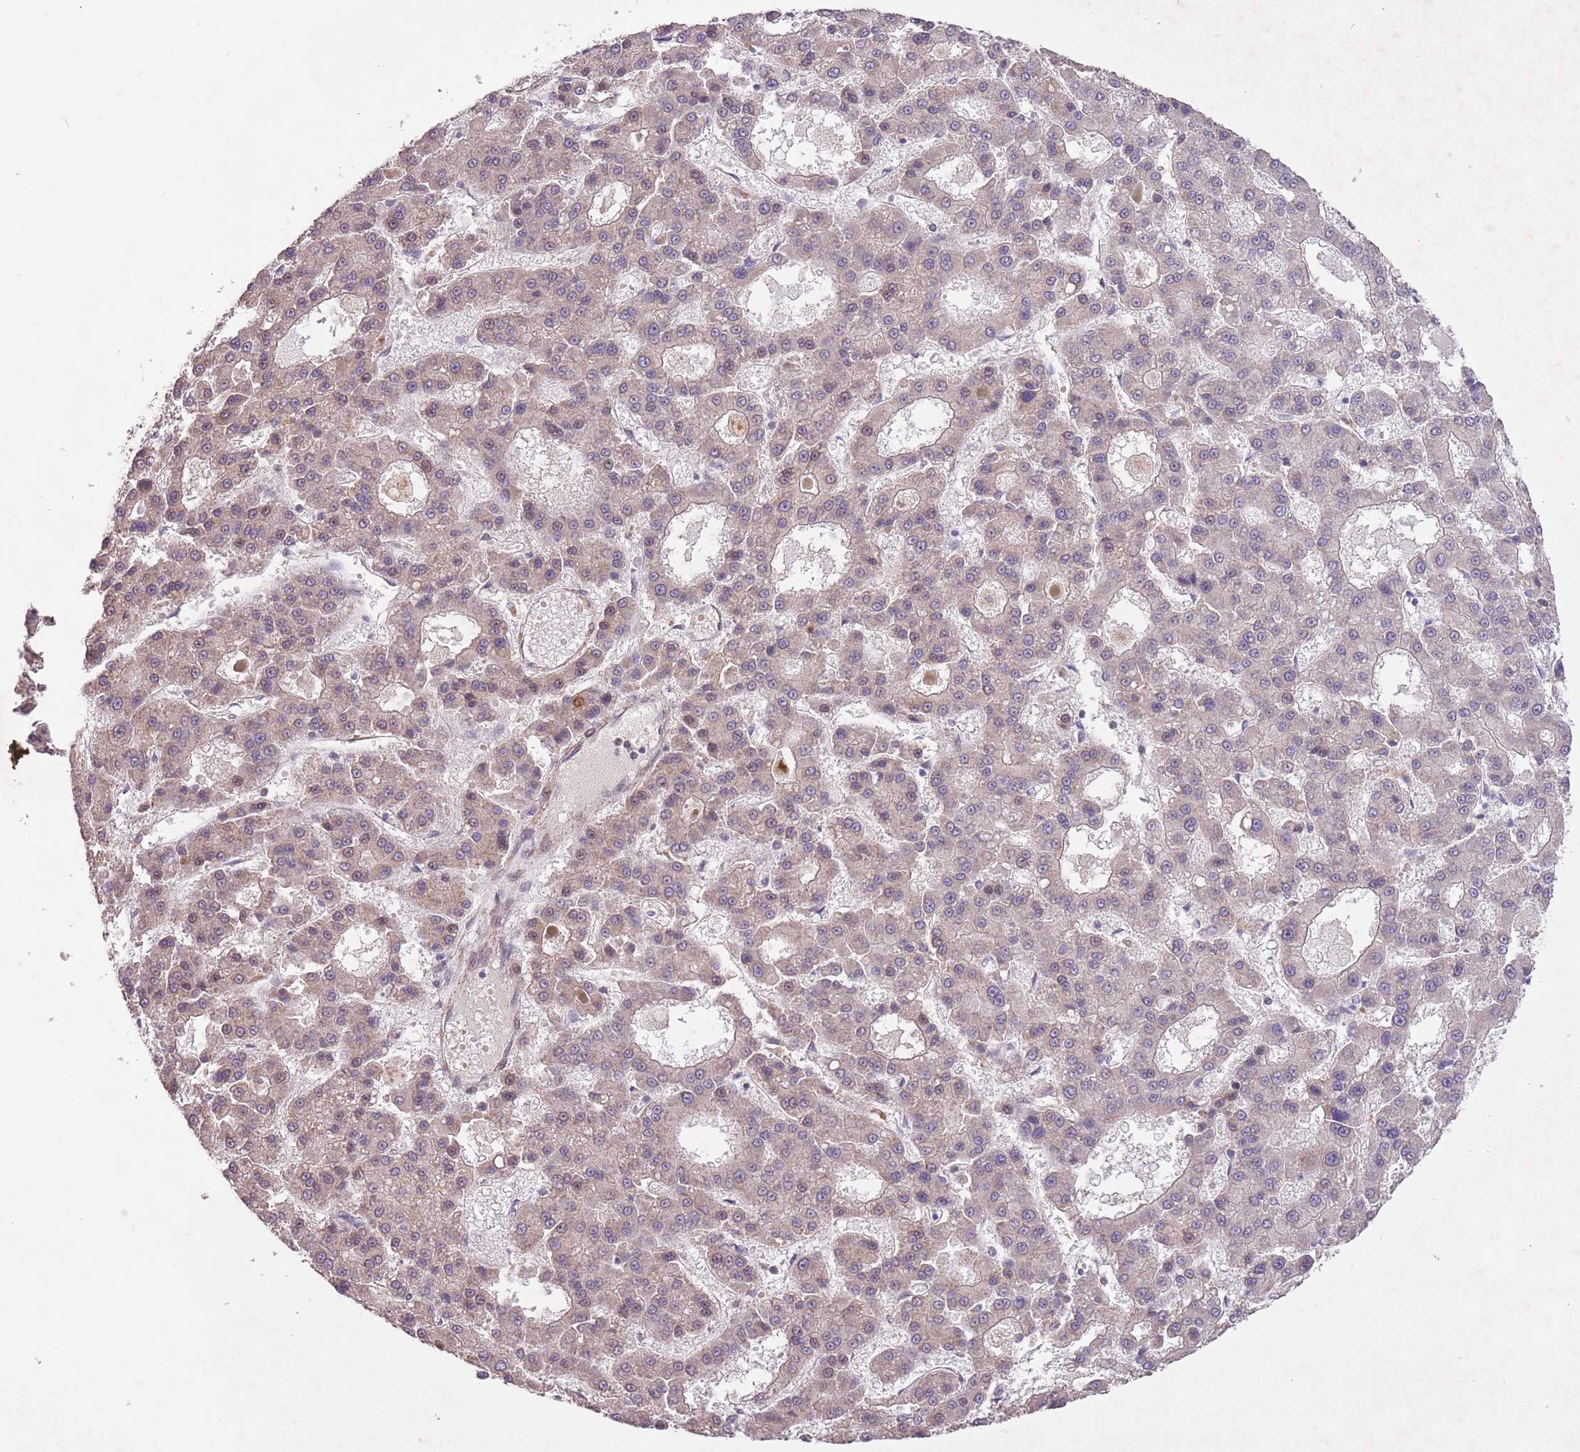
{"staining": {"intensity": "weak", "quantity": "<25%", "location": "nuclear"}, "tissue": "liver cancer", "cell_type": "Tumor cells", "image_type": "cancer", "snomed": [{"axis": "morphology", "description": "Carcinoma, Hepatocellular, NOS"}, {"axis": "topography", "description": "Liver"}], "caption": "The micrograph demonstrates no staining of tumor cells in liver cancer. Brightfield microscopy of IHC stained with DAB (brown) and hematoxylin (blue), captured at high magnification.", "gene": "CBX6", "patient": {"sex": "male", "age": 70}}